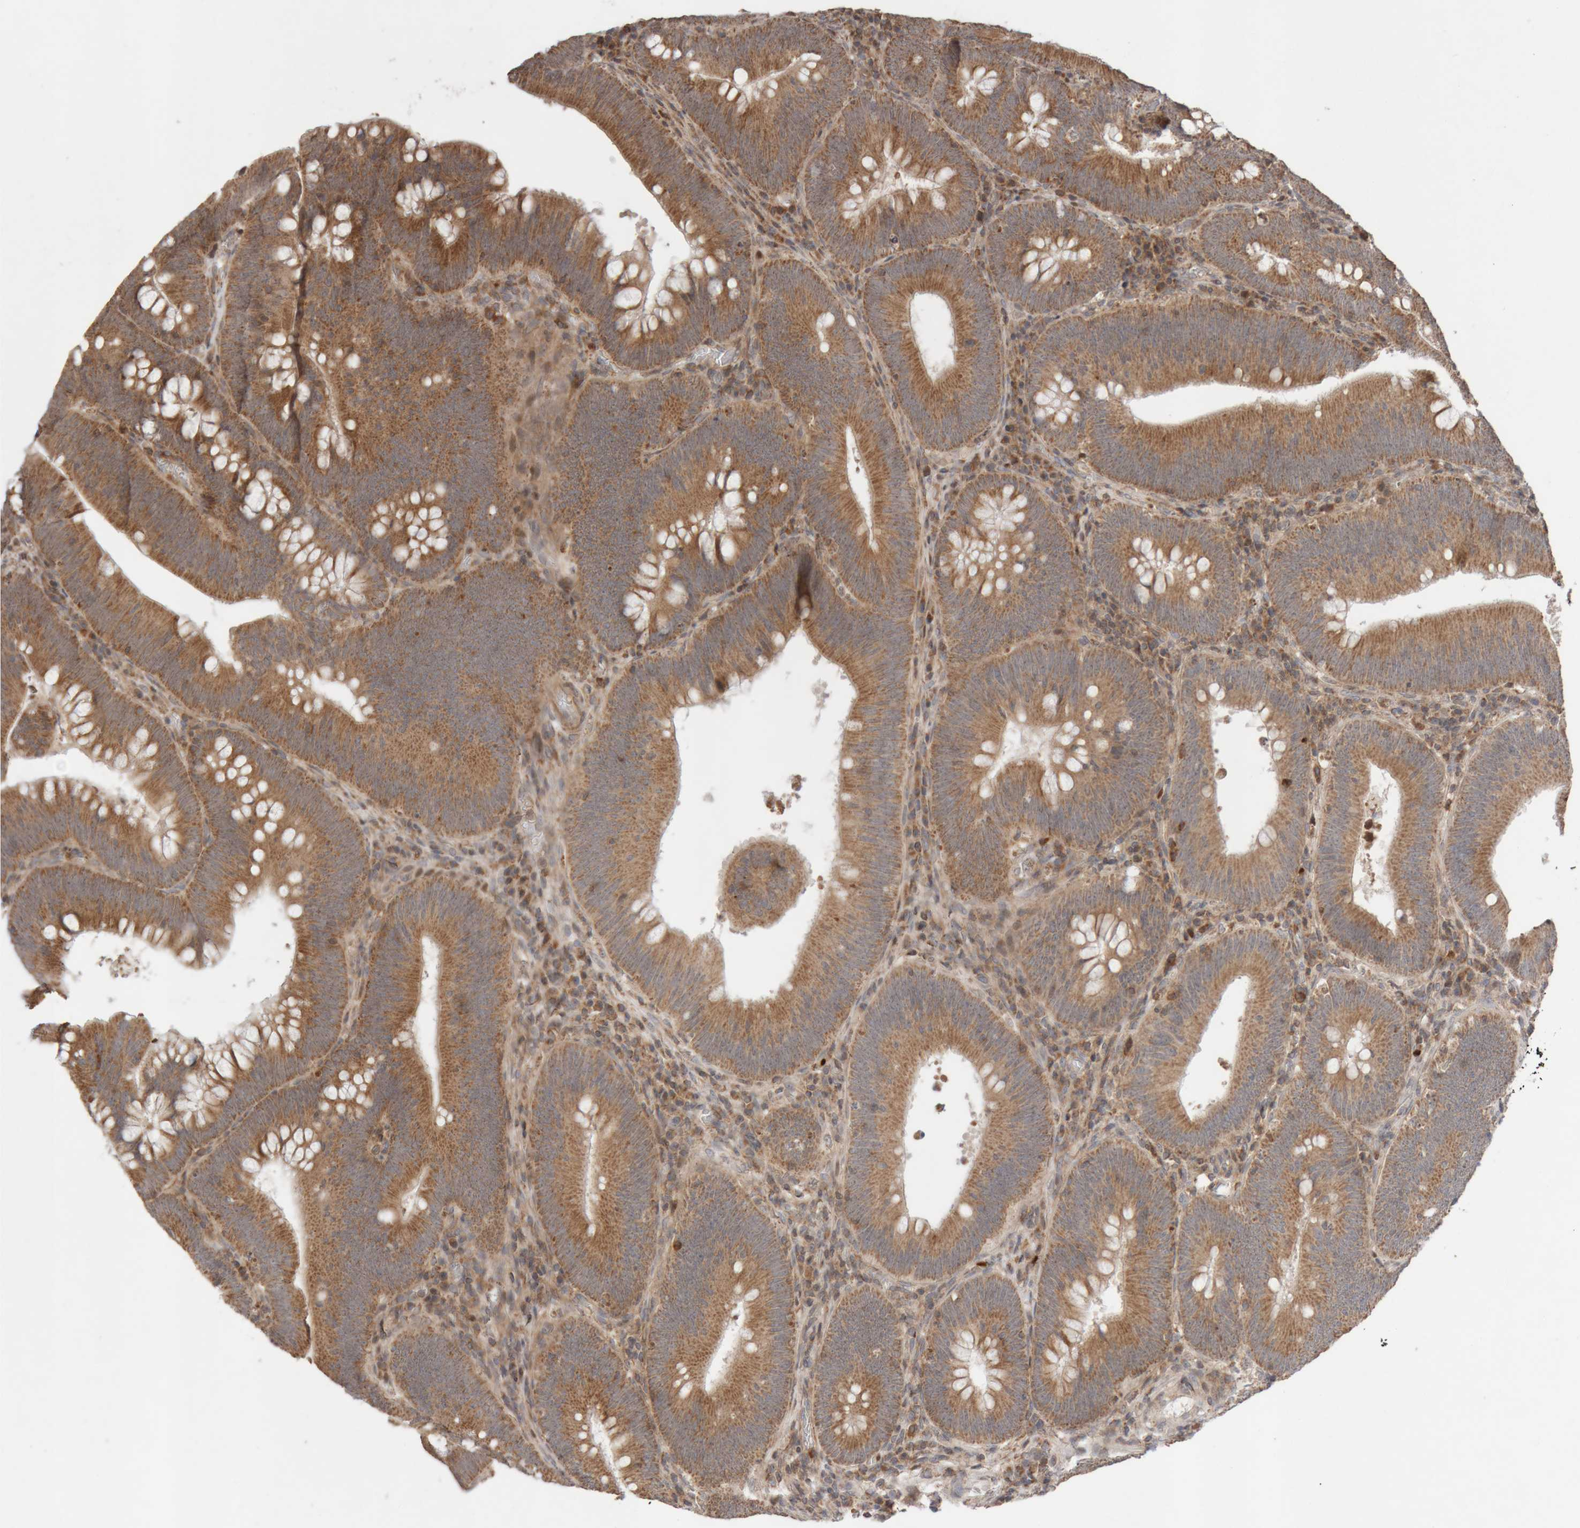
{"staining": {"intensity": "moderate", "quantity": ">75%", "location": "cytoplasmic/membranous"}, "tissue": "colorectal cancer", "cell_type": "Tumor cells", "image_type": "cancer", "snomed": [{"axis": "morphology", "description": "Normal tissue, NOS"}, {"axis": "topography", "description": "Colon"}], "caption": "Immunohistochemistry staining of colorectal cancer, which reveals medium levels of moderate cytoplasmic/membranous positivity in approximately >75% of tumor cells indicating moderate cytoplasmic/membranous protein staining. The staining was performed using DAB (3,3'-diaminobenzidine) (brown) for protein detection and nuclei were counterstained in hematoxylin (blue).", "gene": "KIF21B", "patient": {"sex": "female", "age": 82}}